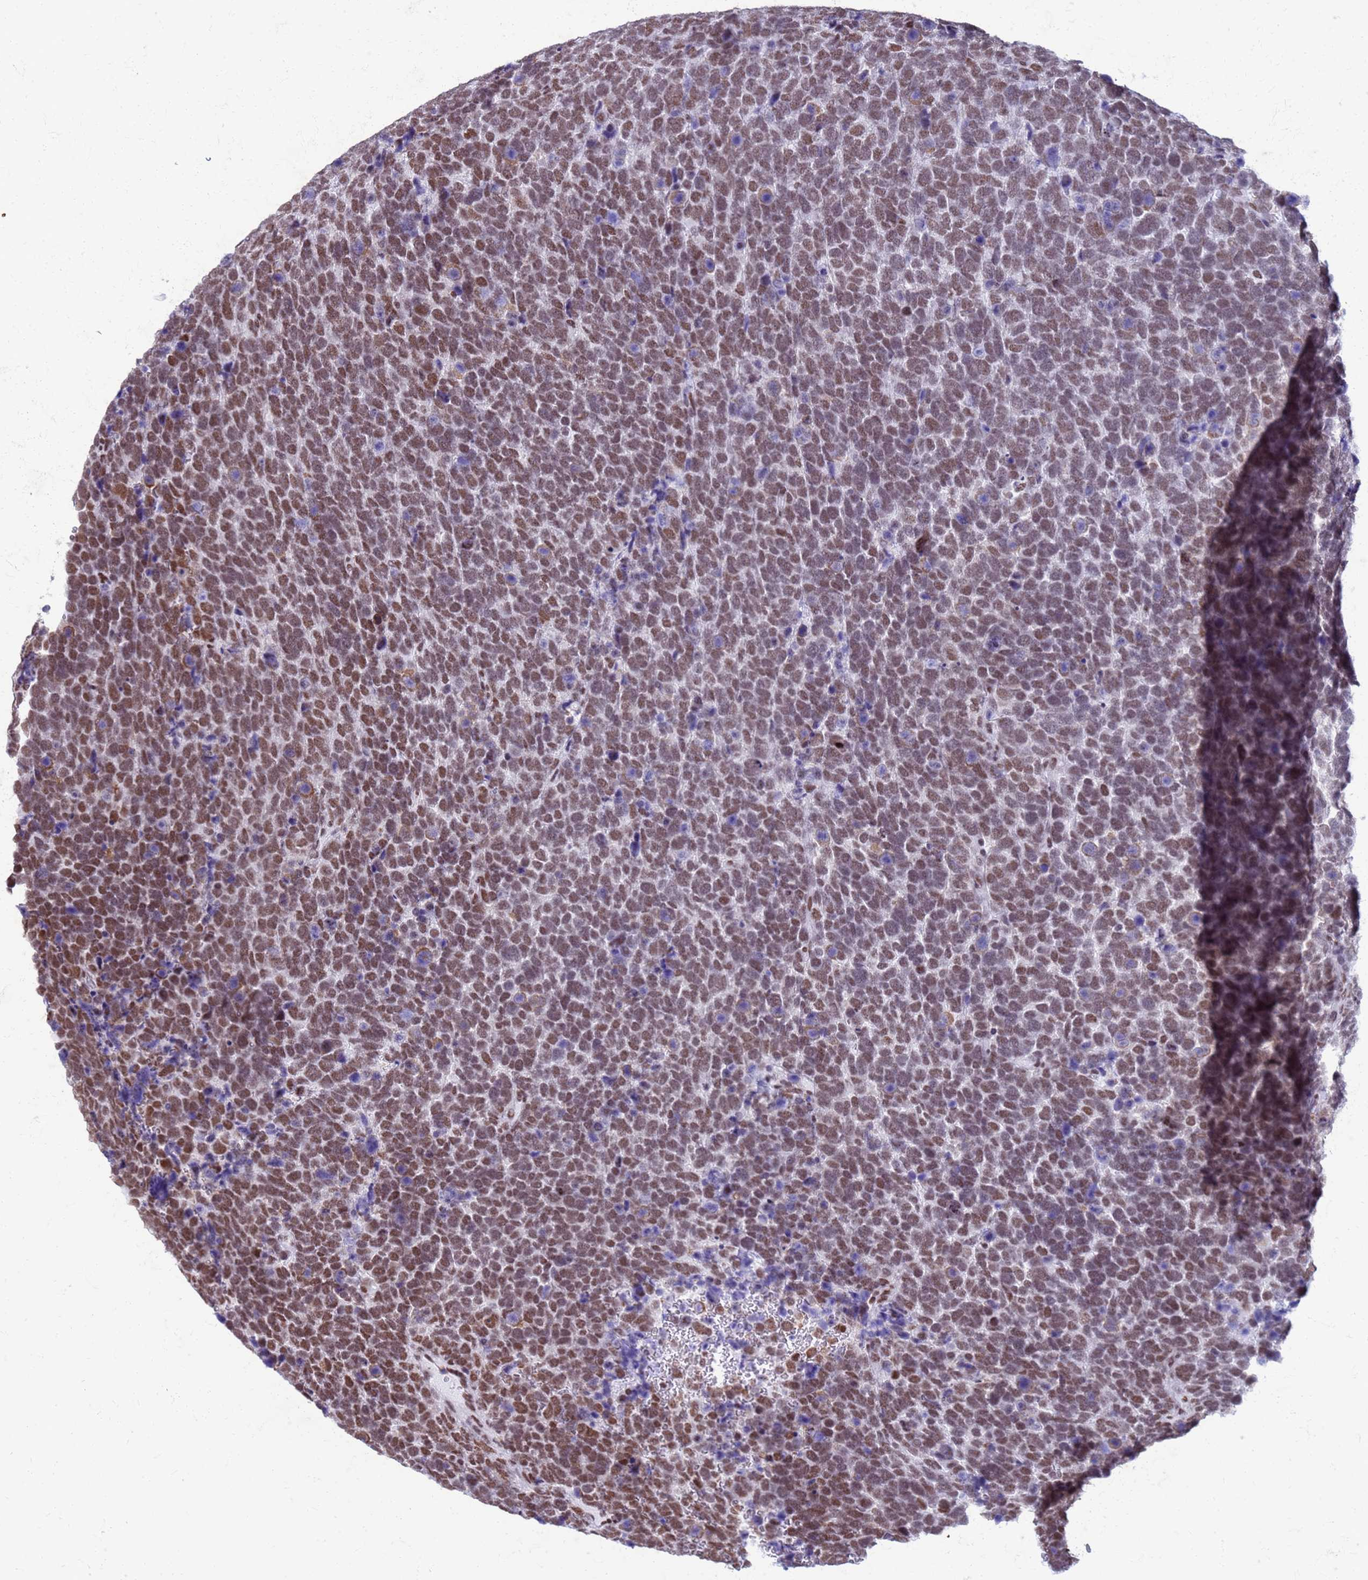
{"staining": {"intensity": "moderate", "quantity": ">75%", "location": "nuclear"}, "tissue": "urothelial cancer", "cell_type": "Tumor cells", "image_type": "cancer", "snomed": [{"axis": "morphology", "description": "Urothelial carcinoma, High grade"}, {"axis": "topography", "description": "Urinary bladder"}], "caption": "Moderate nuclear positivity for a protein is present in approximately >75% of tumor cells of urothelial cancer using IHC.", "gene": "FAM170B", "patient": {"sex": "female", "age": 82}}